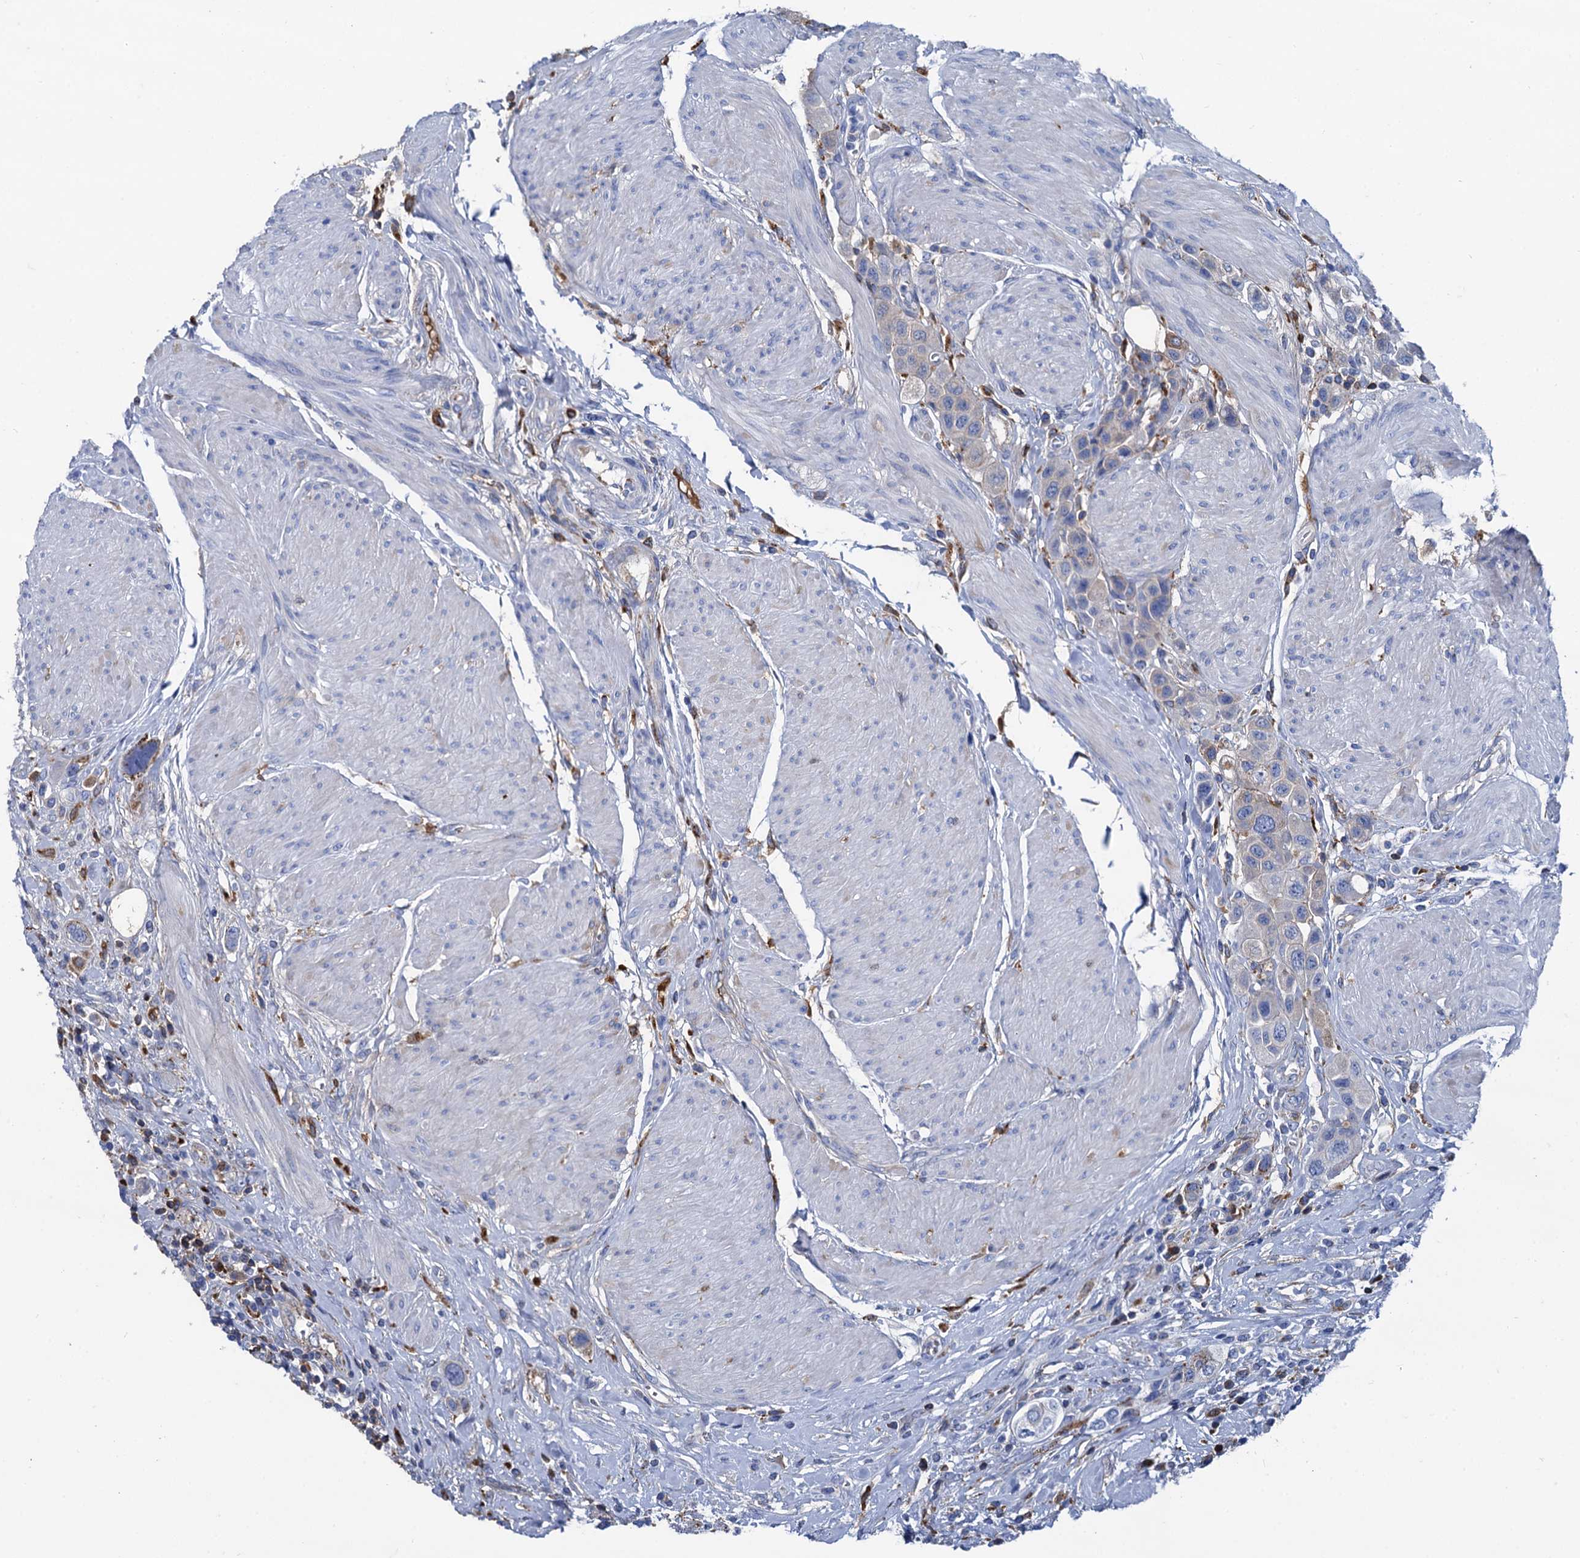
{"staining": {"intensity": "moderate", "quantity": "<25%", "location": "cytoplasmic/membranous"}, "tissue": "urothelial cancer", "cell_type": "Tumor cells", "image_type": "cancer", "snomed": [{"axis": "morphology", "description": "Urothelial carcinoma, High grade"}, {"axis": "topography", "description": "Urinary bladder"}], "caption": "Moderate cytoplasmic/membranous positivity is seen in about <25% of tumor cells in high-grade urothelial carcinoma.", "gene": "APOD", "patient": {"sex": "male", "age": 50}}